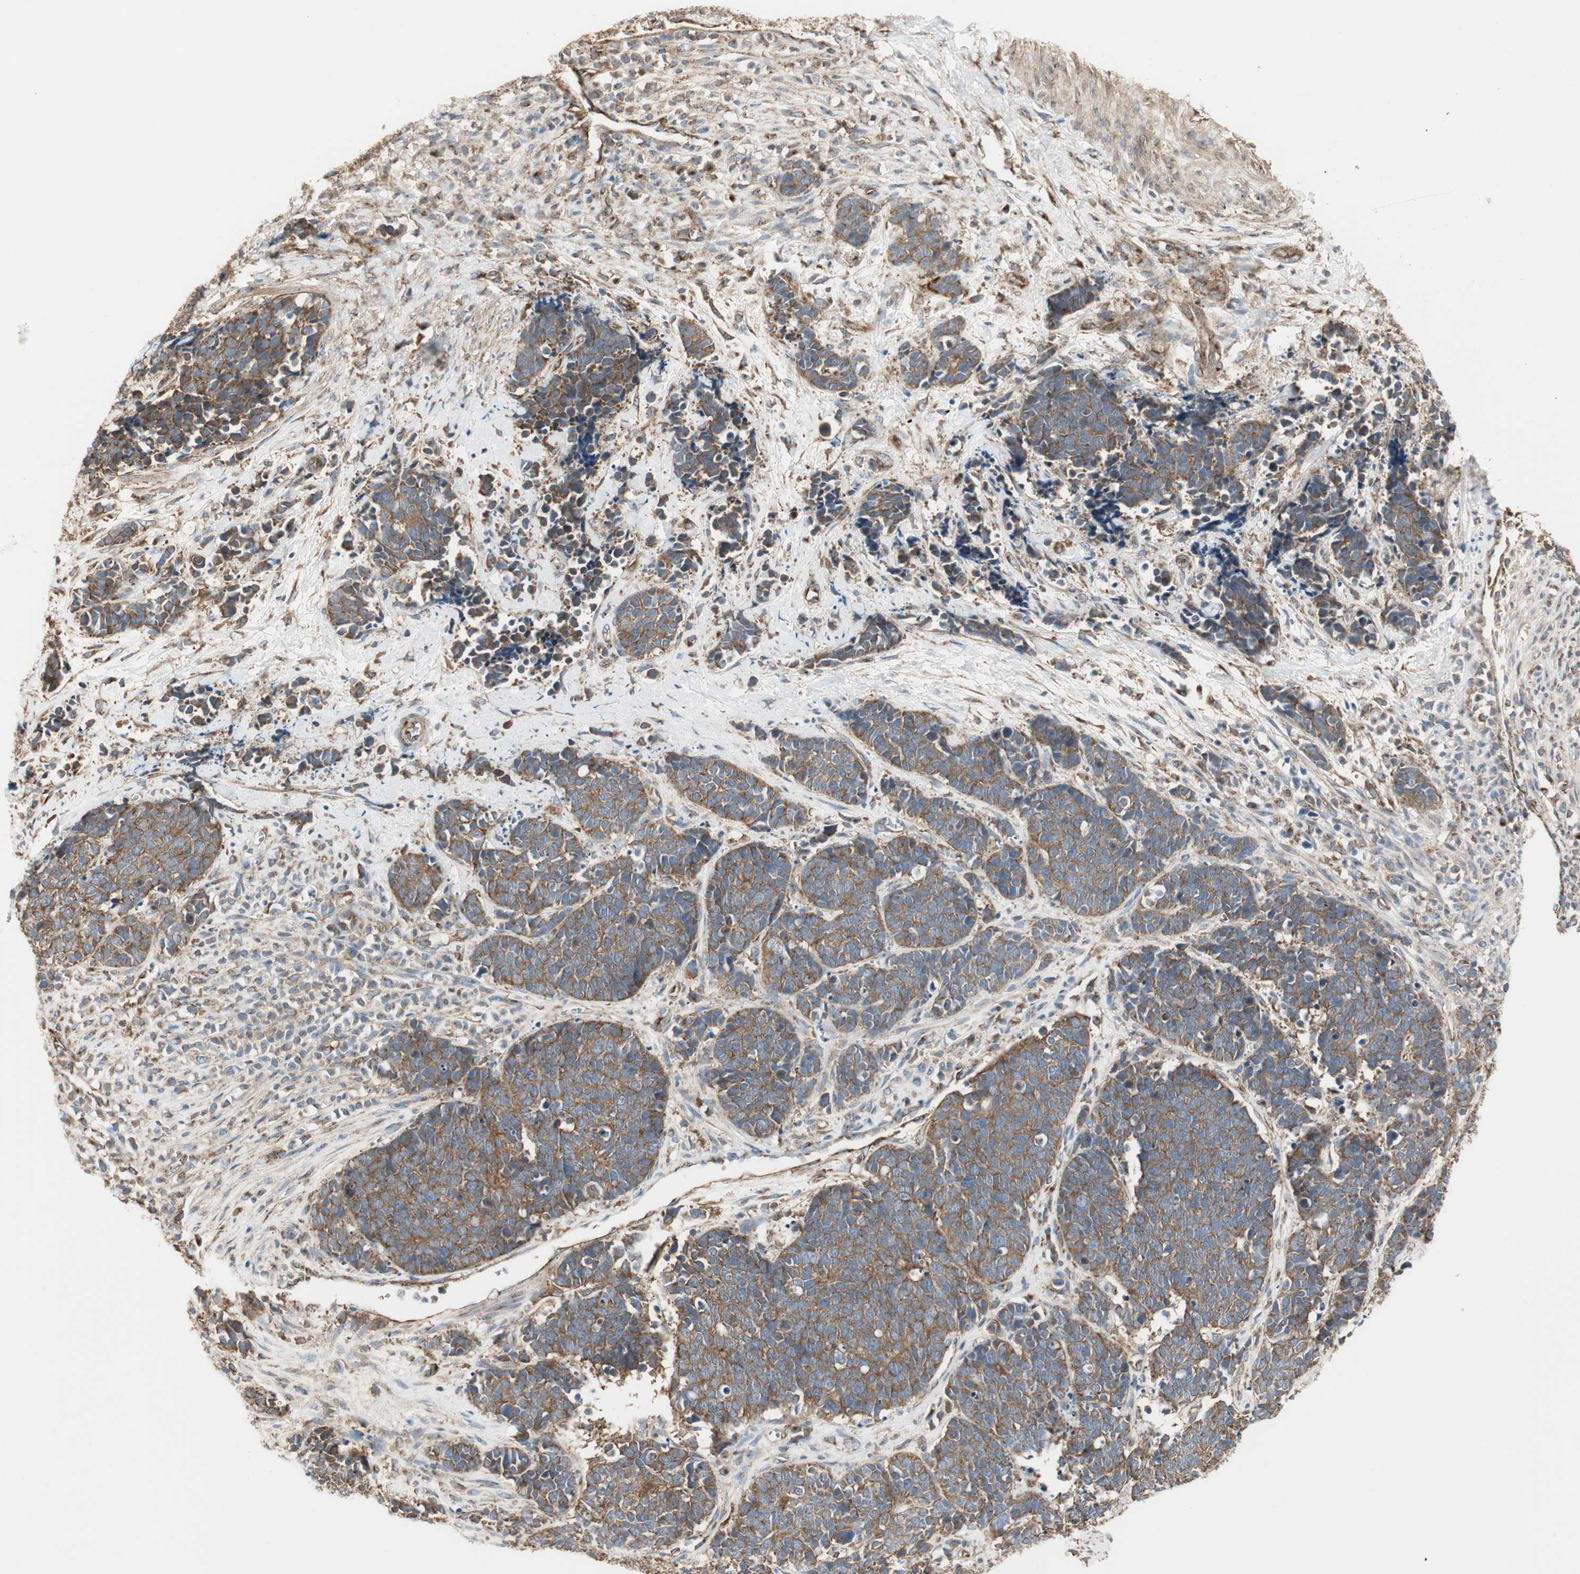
{"staining": {"intensity": "strong", "quantity": ">75%", "location": "cytoplasmic/membranous"}, "tissue": "cervical cancer", "cell_type": "Tumor cells", "image_type": "cancer", "snomed": [{"axis": "morphology", "description": "Squamous cell carcinoma, NOS"}, {"axis": "topography", "description": "Cervix"}], "caption": "IHC staining of squamous cell carcinoma (cervical), which exhibits high levels of strong cytoplasmic/membranous staining in approximately >75% of tumor cells indicating strong cytoplasmic/membranous protein positivity. The staining was performed using DAB (3,3'-diaminobenzidine) (brown) for protein detection and nuclei were counterstained in hematoxylin (blue).", "gene": "H6PD", "patient": {"sex": "female", "age": 35}}